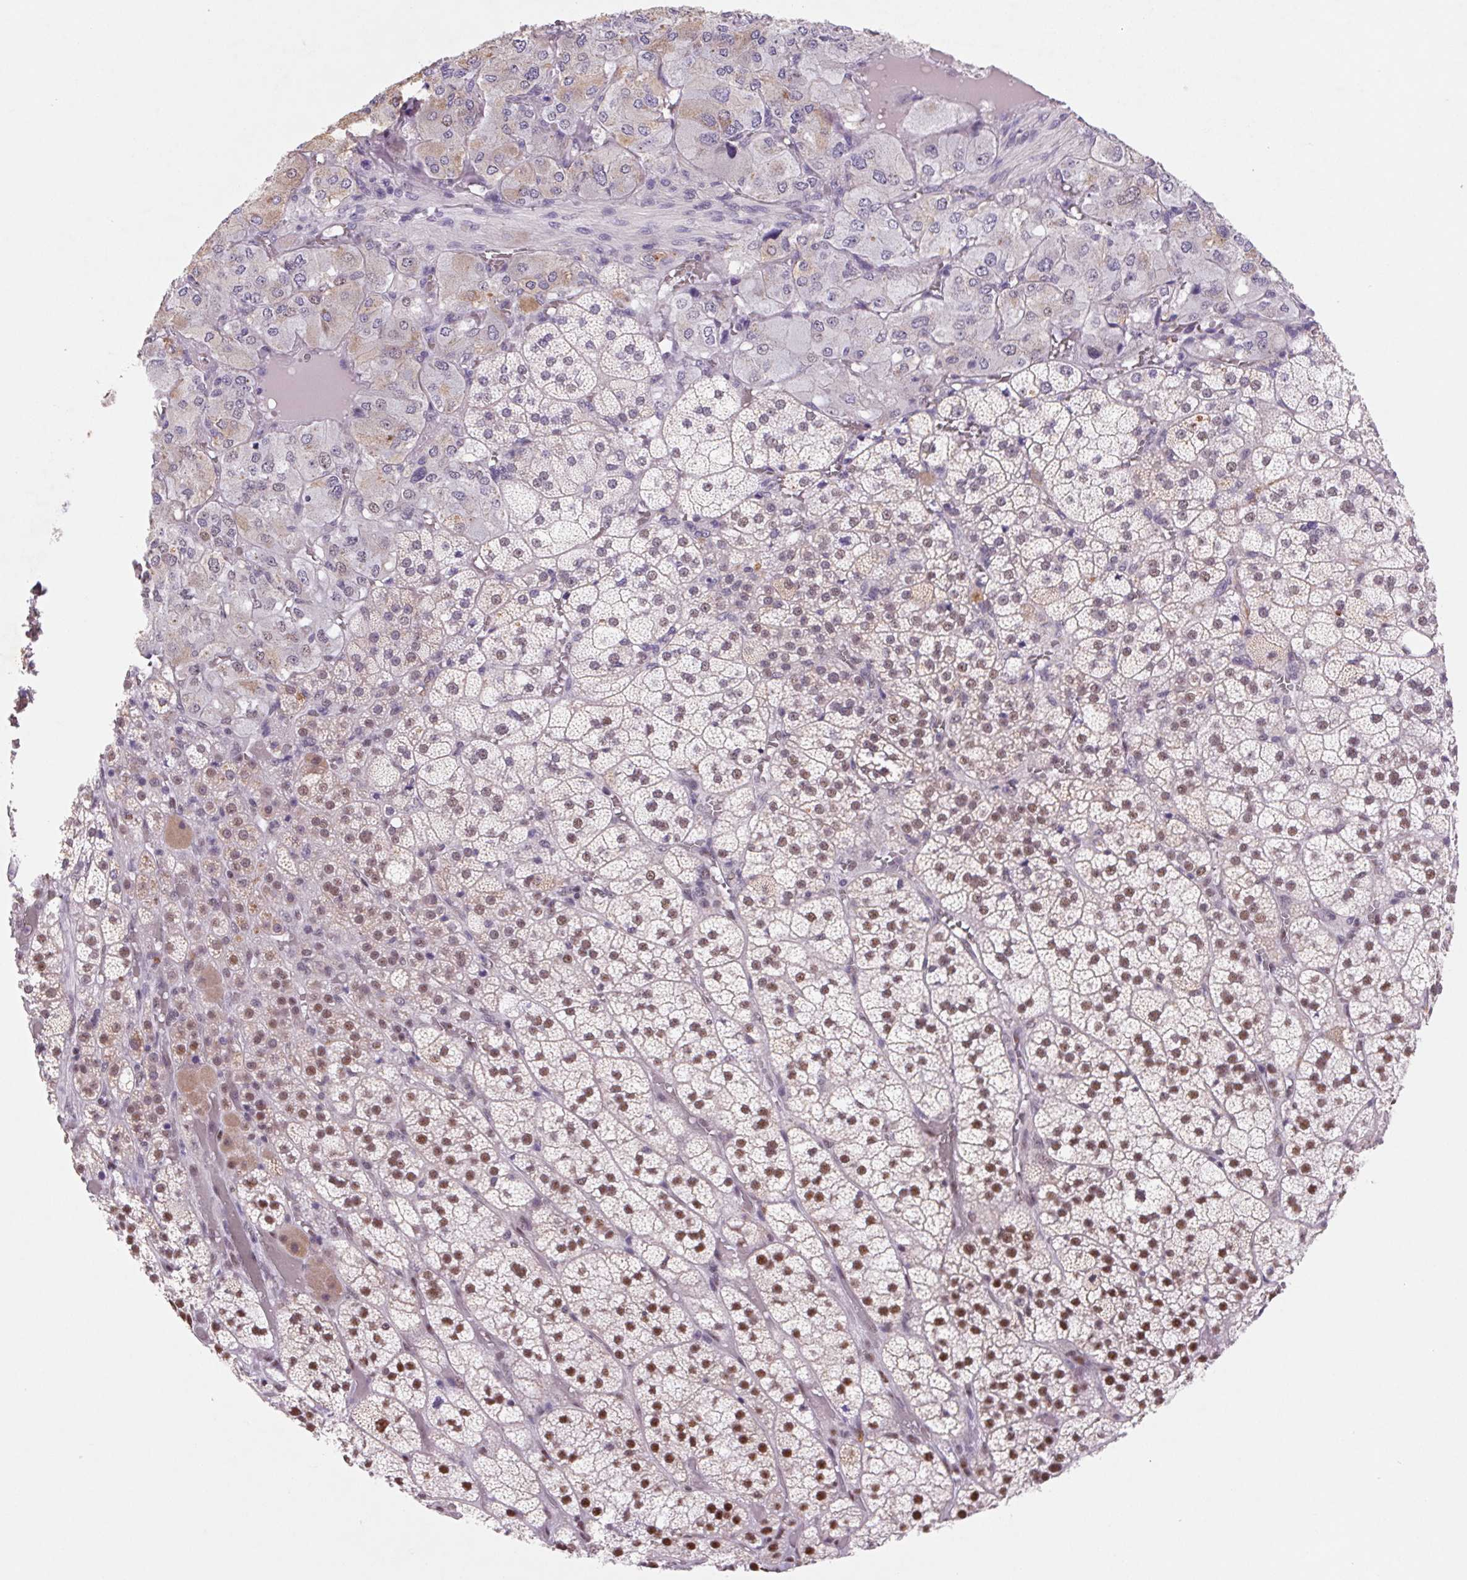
{"staining": {"intensity": "moderate", "quantity": "25%-75%", "location": "nuclear"}, "tissue": "adrenal gland", "cell_type": "Glandular cells", "image_type": "normal", "snomed": [{"axis": "morphology", "description": "Normal tissue, NOS"}, {"axis": "topography", "description": "Adrenal gland"}], "caption": "IHC of unremarkable adrenal gland demonstrates medium levels of moderate nuclear positivity in about 25%-75% of glandular cells. (IHC, brightfield microscopy, high magnification).", "gene": "DPPA5", "patient": {"sex": "female", "age": 60}}